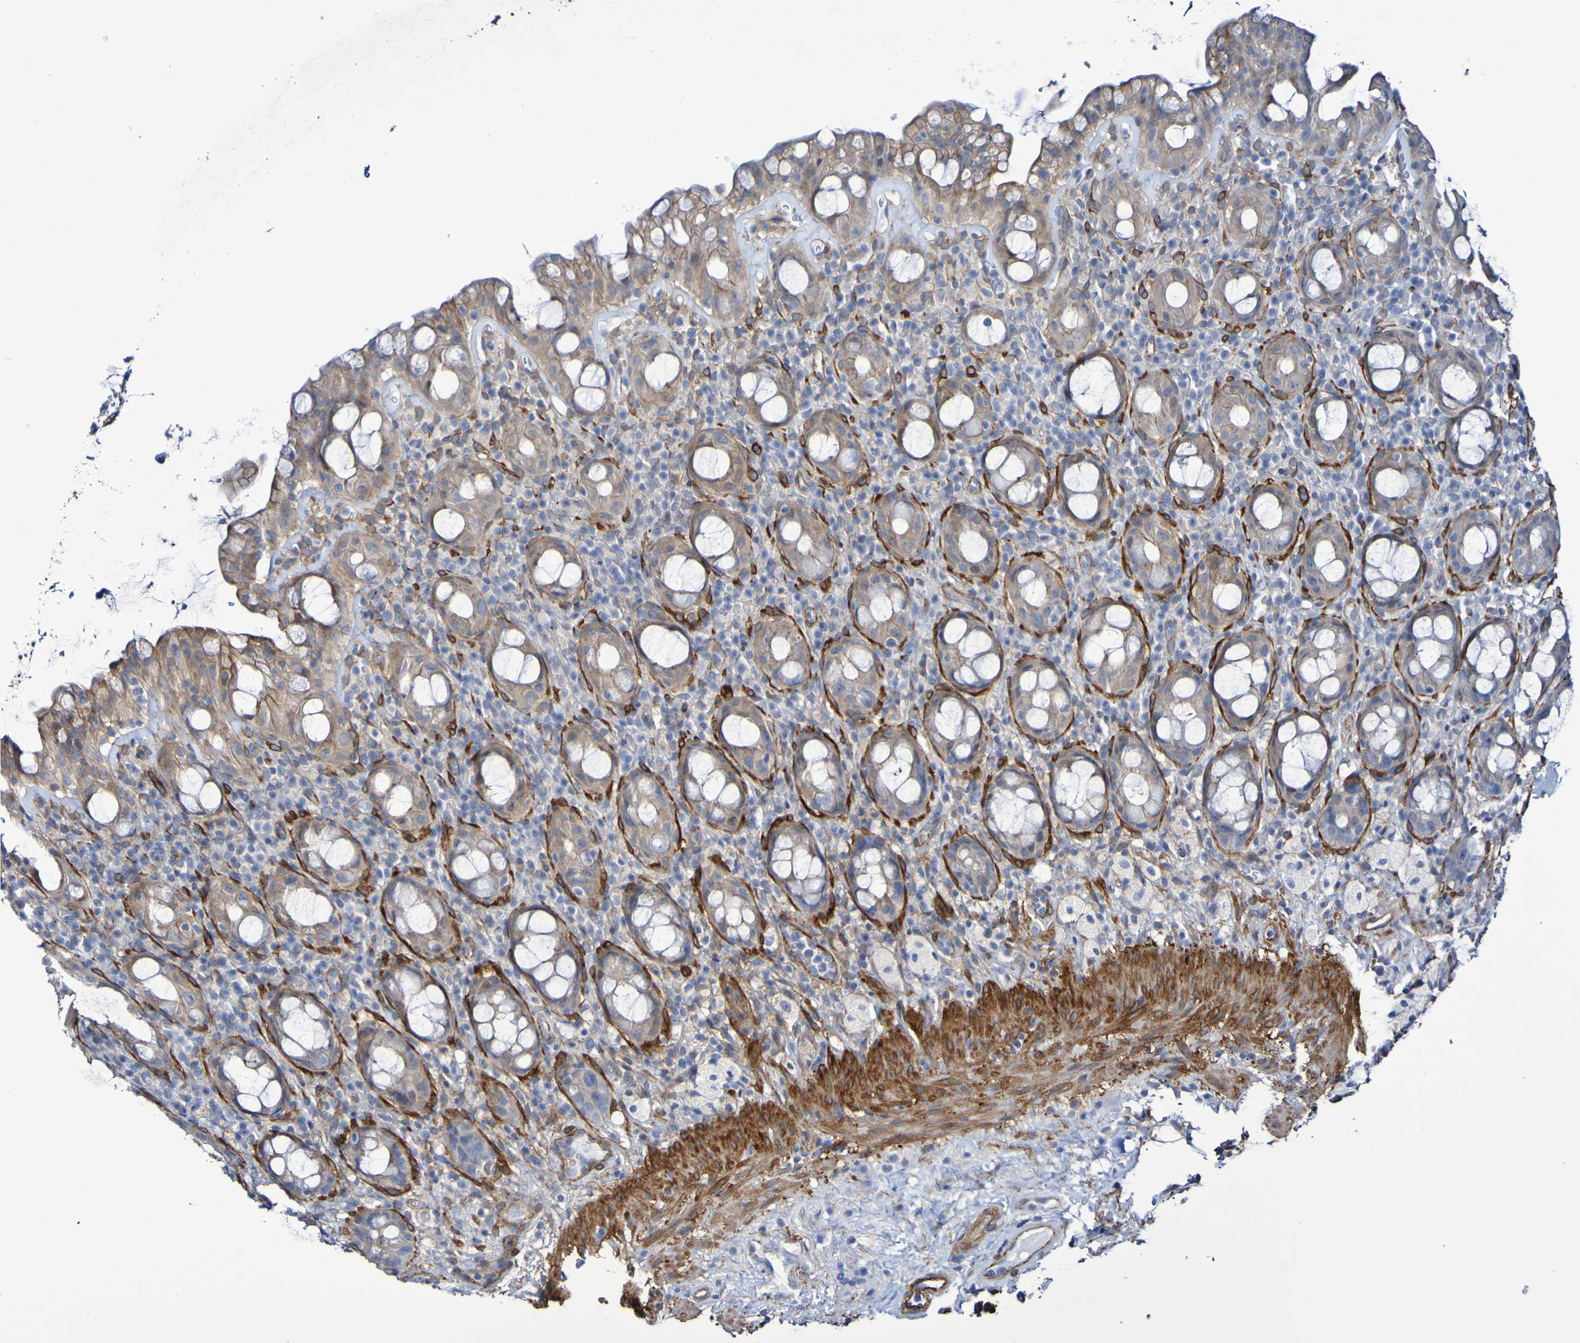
{"staining": {"intensity": "weak", "quantity": ">75%", "location": "cytoplasmic/membranous"}, "tissue": "rectum", "cell_type": "Glandular cells", "image_type": "normal", "snomed": [{"axis": "morphology", "description": "Normal tissue, NOS"}, {"axis": "topography", "description": "Rectum"}], "caption": "This image exhibits immunohistochemistry staining of benign rectum, with low weak cytoplasmic/membranous expression in about >75% of glandular cells.", "gene": "LPP", "patient": {"sex": "male", "age": 44}}